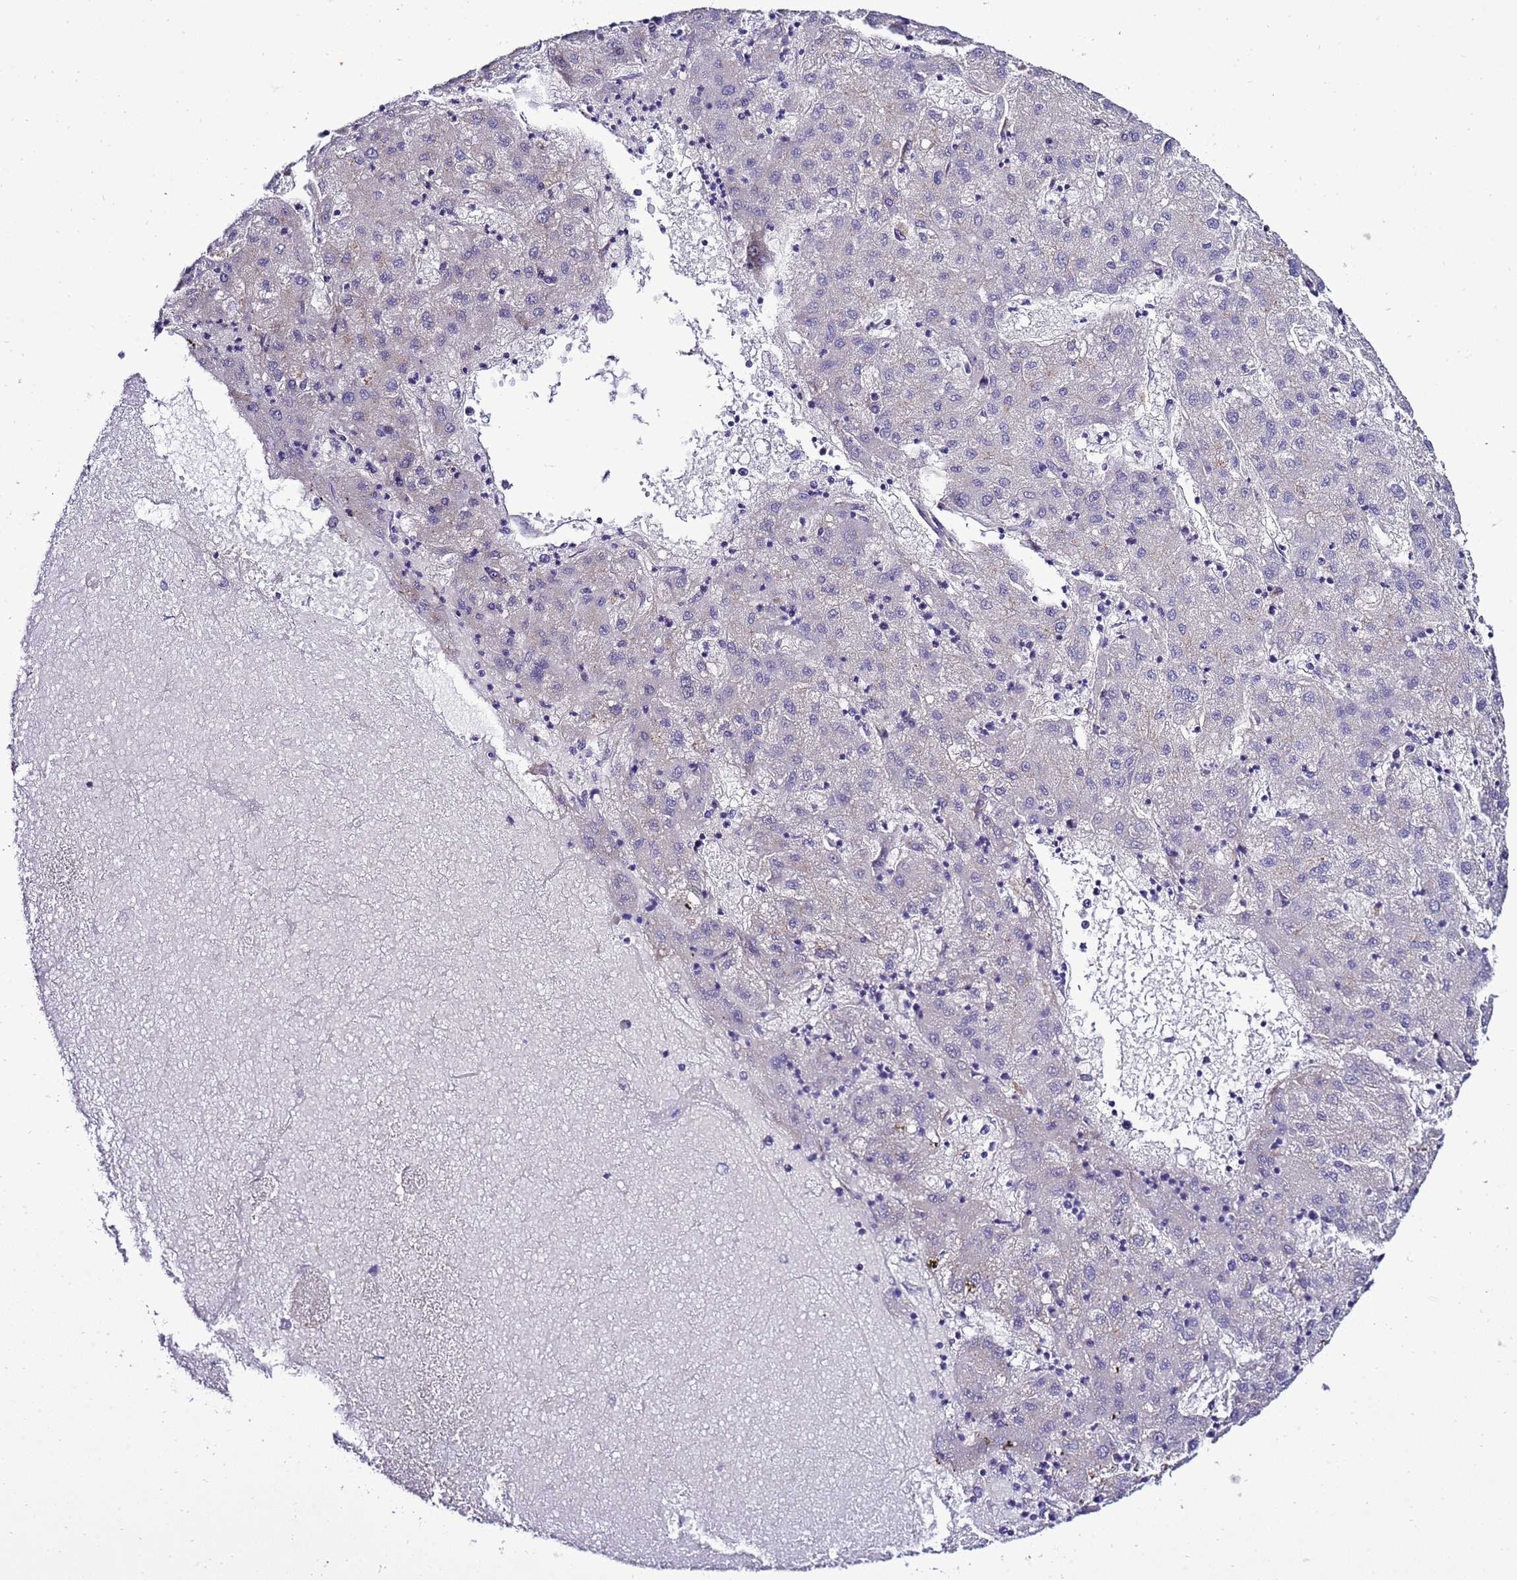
{"staining": {"intensity": "negative", "quantity": "none", "location": "none"}, "tissue": "liver cancer", "cell_type": "Tumor cells", "image_type": "cancer", "snomed": [{"axis": "morphology", "description": "Carcinoma, Hepatocellular, NOS"}, {"axis": "topography", "description": "Liver"}], "caption": "Immunohistochemistry histopathology image of neoplastic tissue: liver cancer (hepatocellular carcinoma) stained with DAB reveals no significant protein expression in tumor cells.", "gene": "GZF1", "patient": {"sex": "male", "age": 72}}